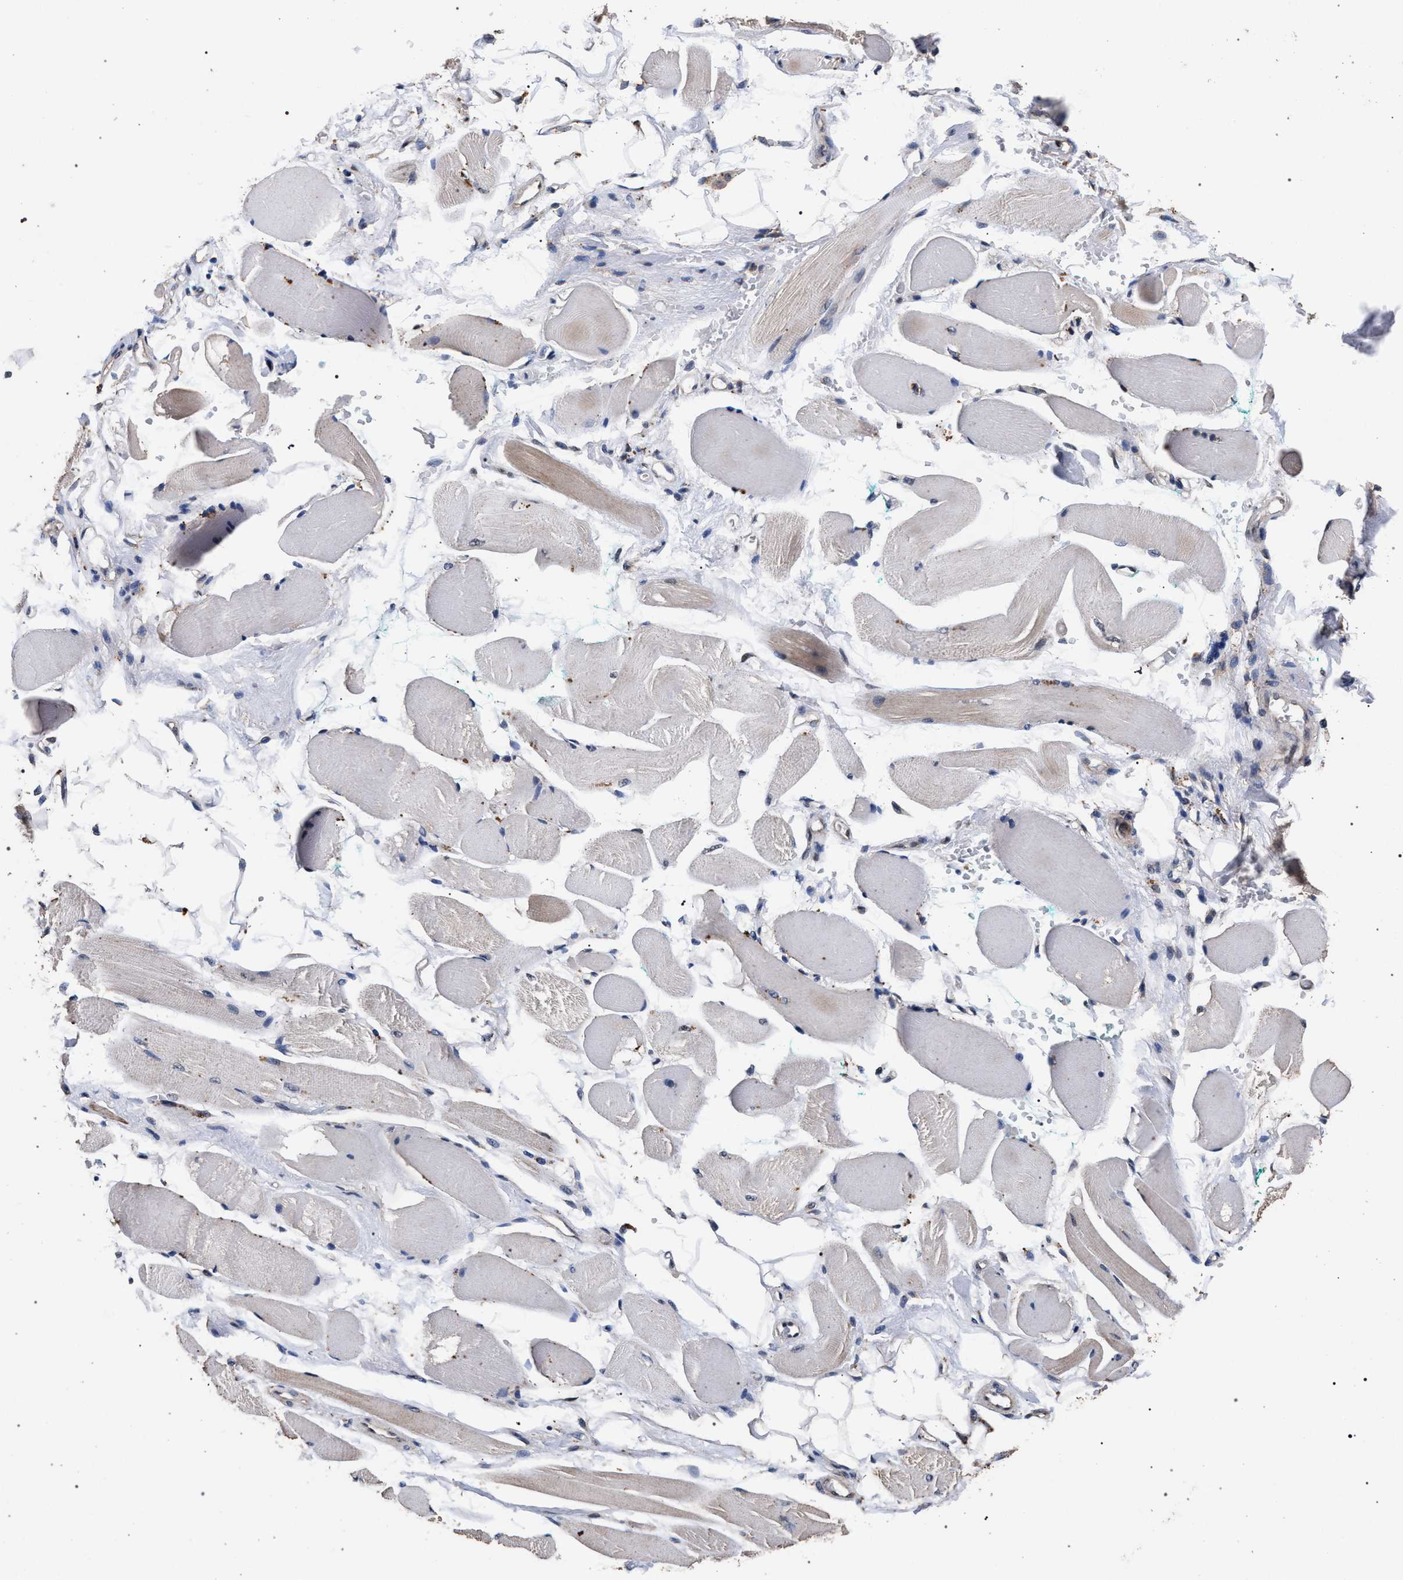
{"staining": {"intensity": "weak", "quantity": ">75%", "location": "cytoplasmic/membranous,nuclear"}, "tissue": "skeletal muscle", "cell_type": "Myocytes", "image_type": "normal", "snomed": [{"axis": "morphology", "description": "Normal tissue, NOS"}, {"axis": "topography", "description": "Skeletal muscle"}, {"axis": "topography", "description": "Peripheral nerve tissue"}], "caption": "This image exhibits immunohistochemistry staining of unremarkable human skeletal muscle, with low weak cytoplasmic/membranous,nuclear expression in about >75% of myocytes.", "gene": "ACOX1", "patient": {"sex": "female", "age": 84}}